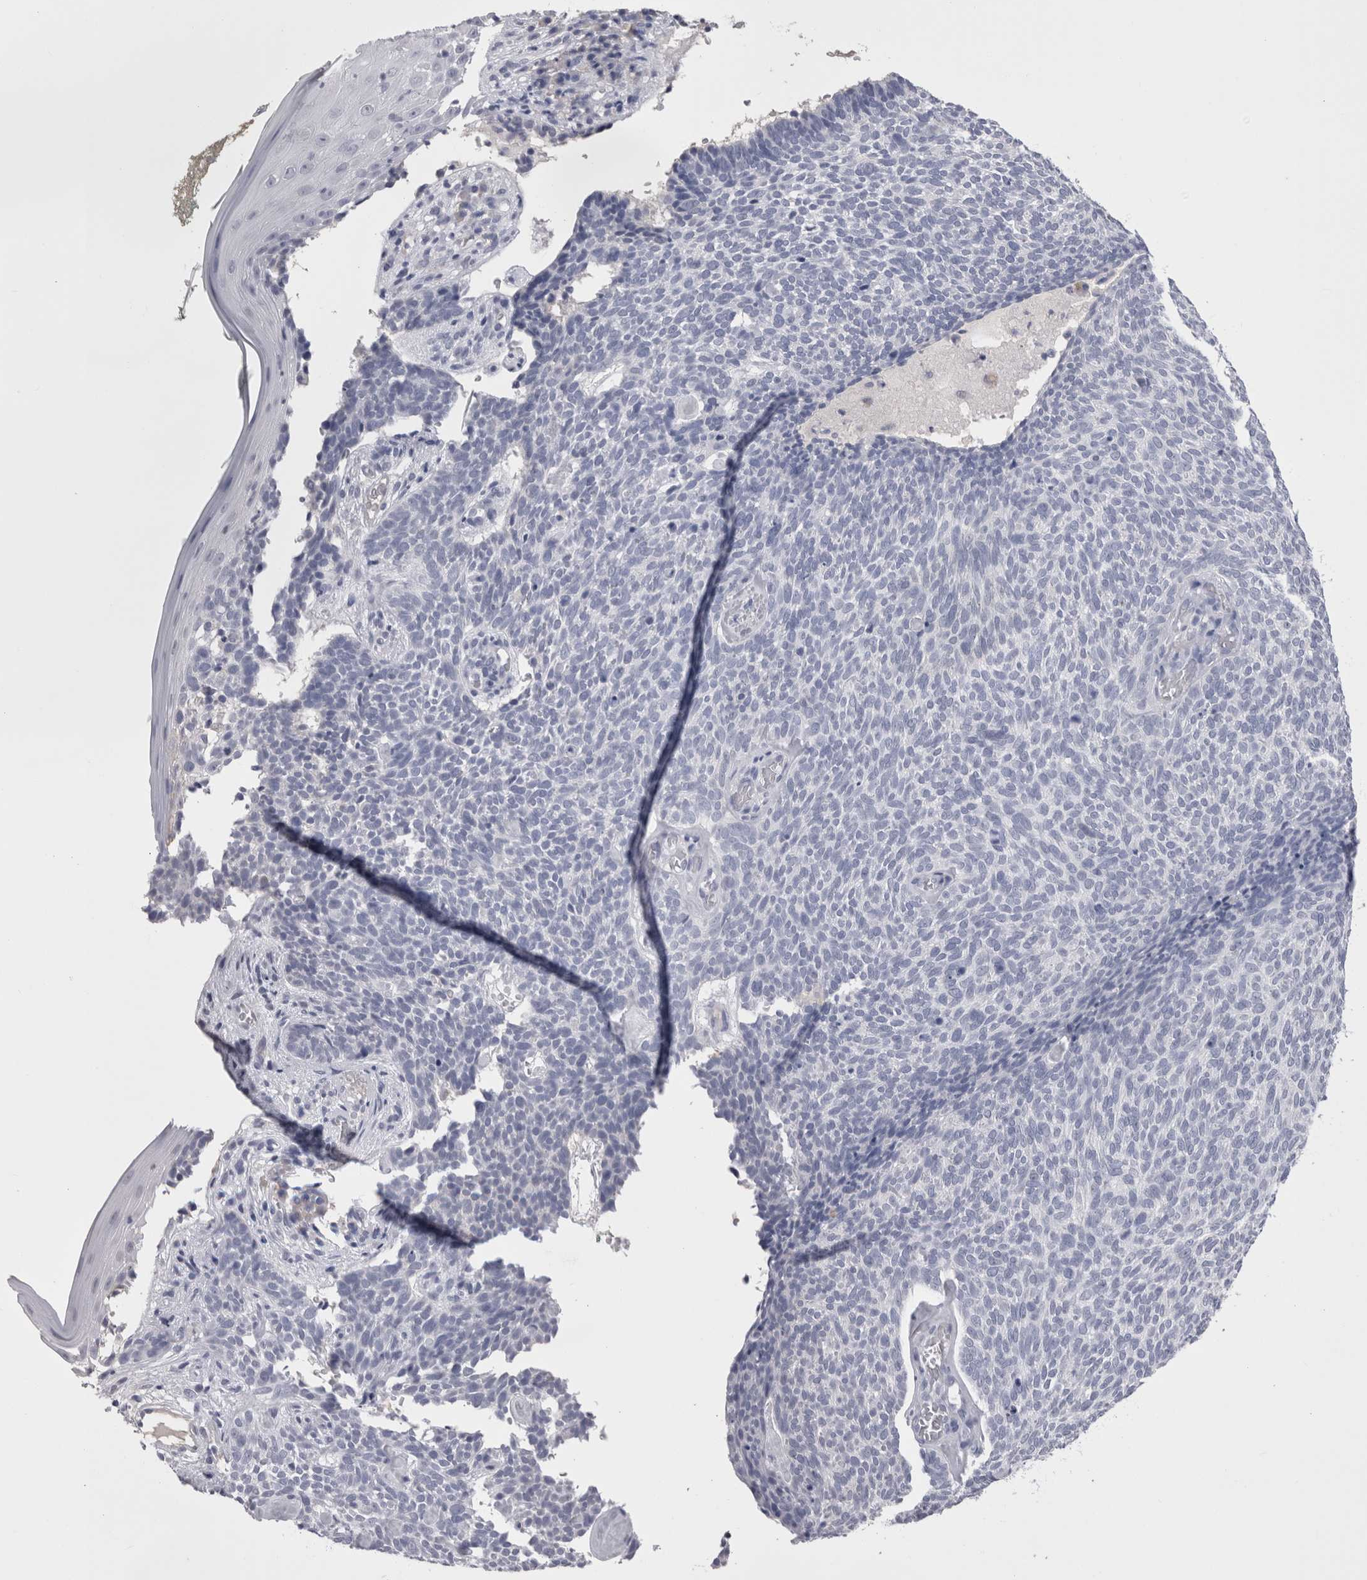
{"staining": {"intensity": "negative", "quantity": "none", "location": "none"}, "tissue": "skin cancer", "cell_type": "Tumor cells", "image_type": "cancer", "snomed": [{"axis": "morphology", "description": "Basal cell carcinoma"}, {"axis": "topography", "description": "Skin"}], "caption": "Skin cancer was stained to show a protein in brown. There is no significant expression in tumor cells.", "gene": "CDHR5", "patient": {"sex": "female", "age": 84}}